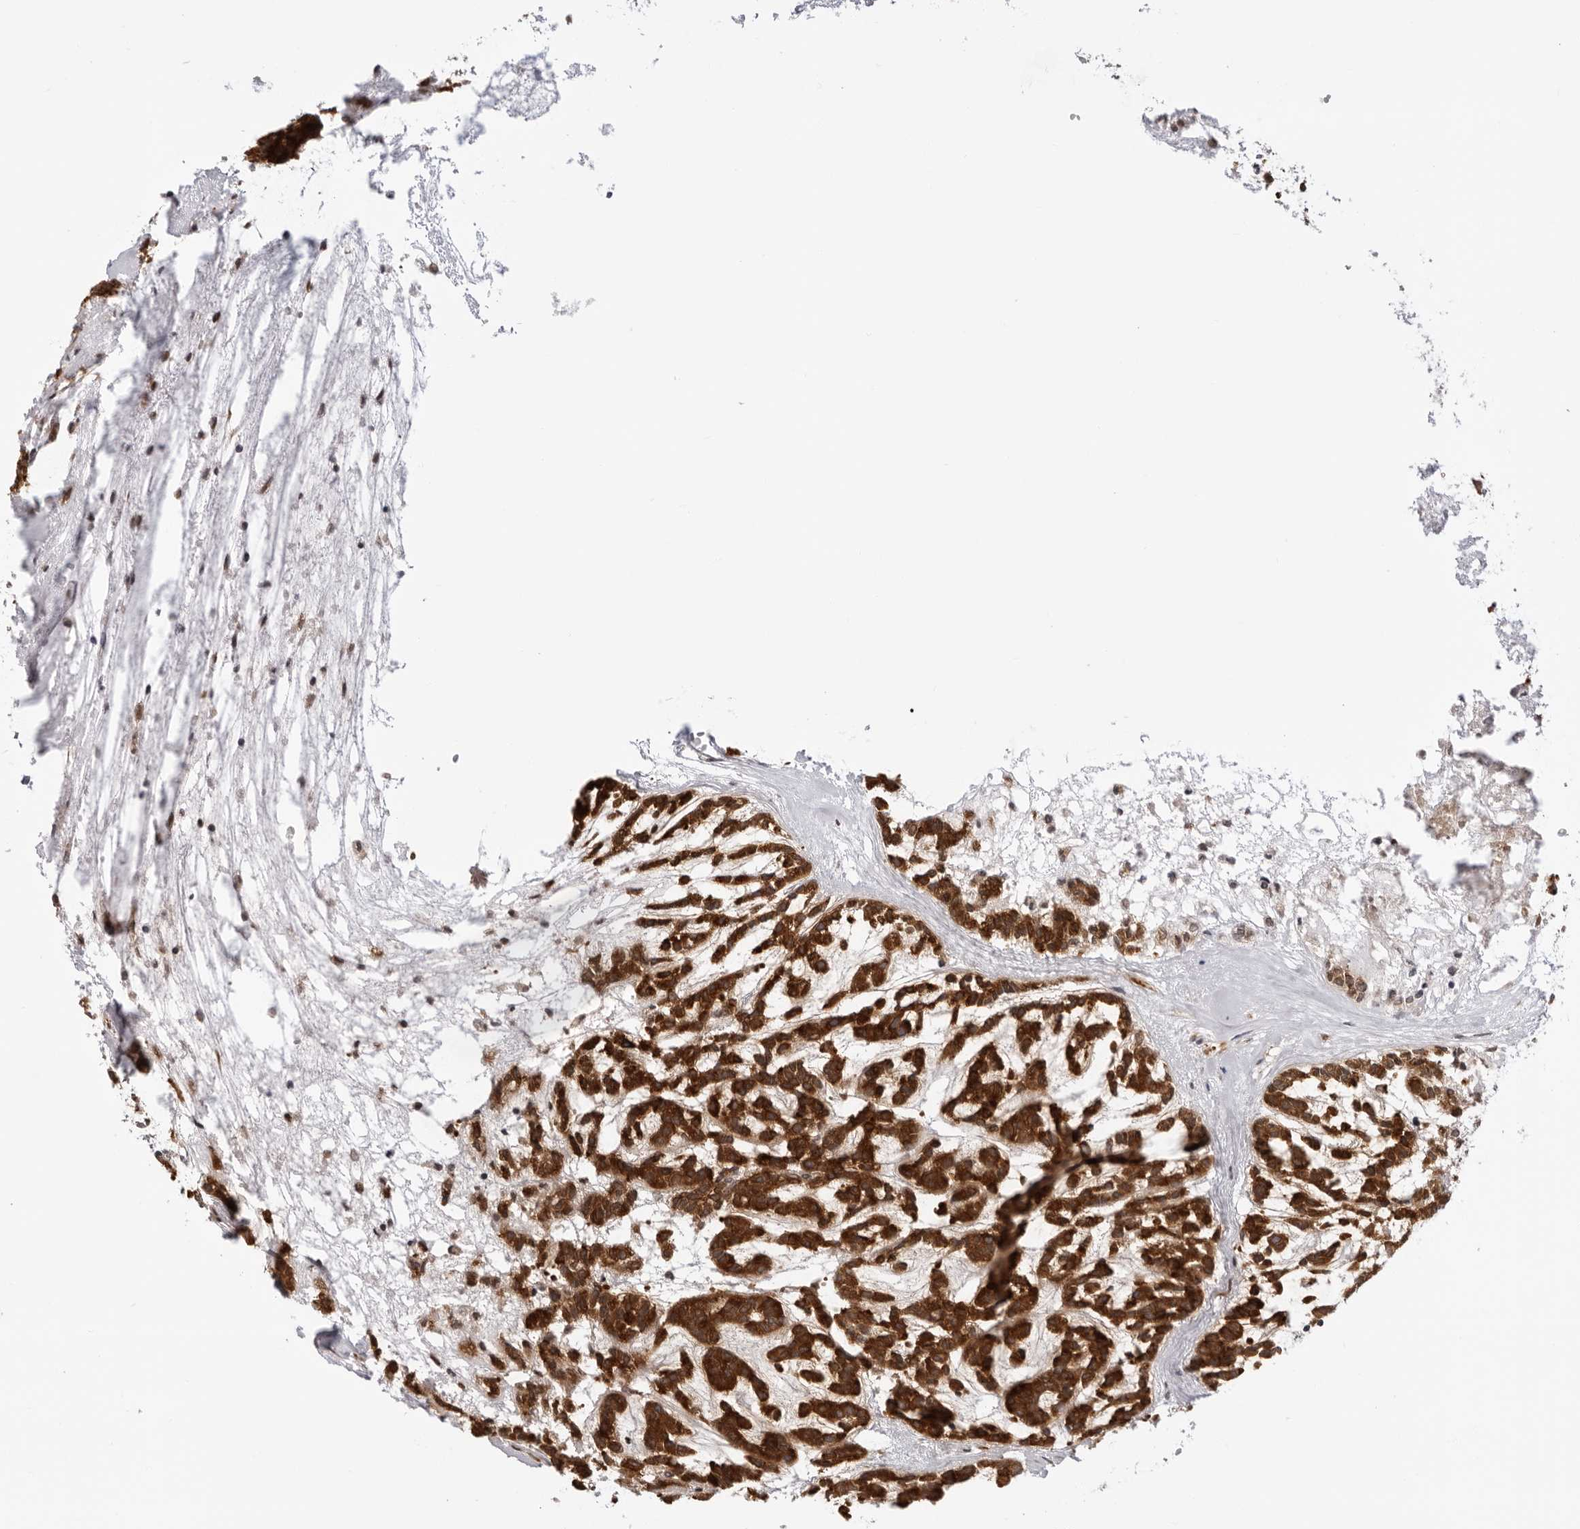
{"staining": {"intensity": "strong", "quantity": ">75%", "location": "cytoplasmic/membranous"}, "tissue": "head and neck cancer", "cell_type": "Tumor cells", "image_type": "cancer", "snomed": [{"axis": "morphology", "description": "Adenocarcinoma, NOS"}, {"axis": "morphology", "description": "Adenoma, NOS"}, {"axis": "topography", "description": "Head-Neck"}], "caption": "DAB (3,3'-diaminobenzidine) immunohistochemical staining of human head and neck cancer shows strong cytoplasmic/membranous protein staining in approximately >75% of tumor cells.", "gene": "SRGAP2", "patient": {"sex": "female", "age": 55}}